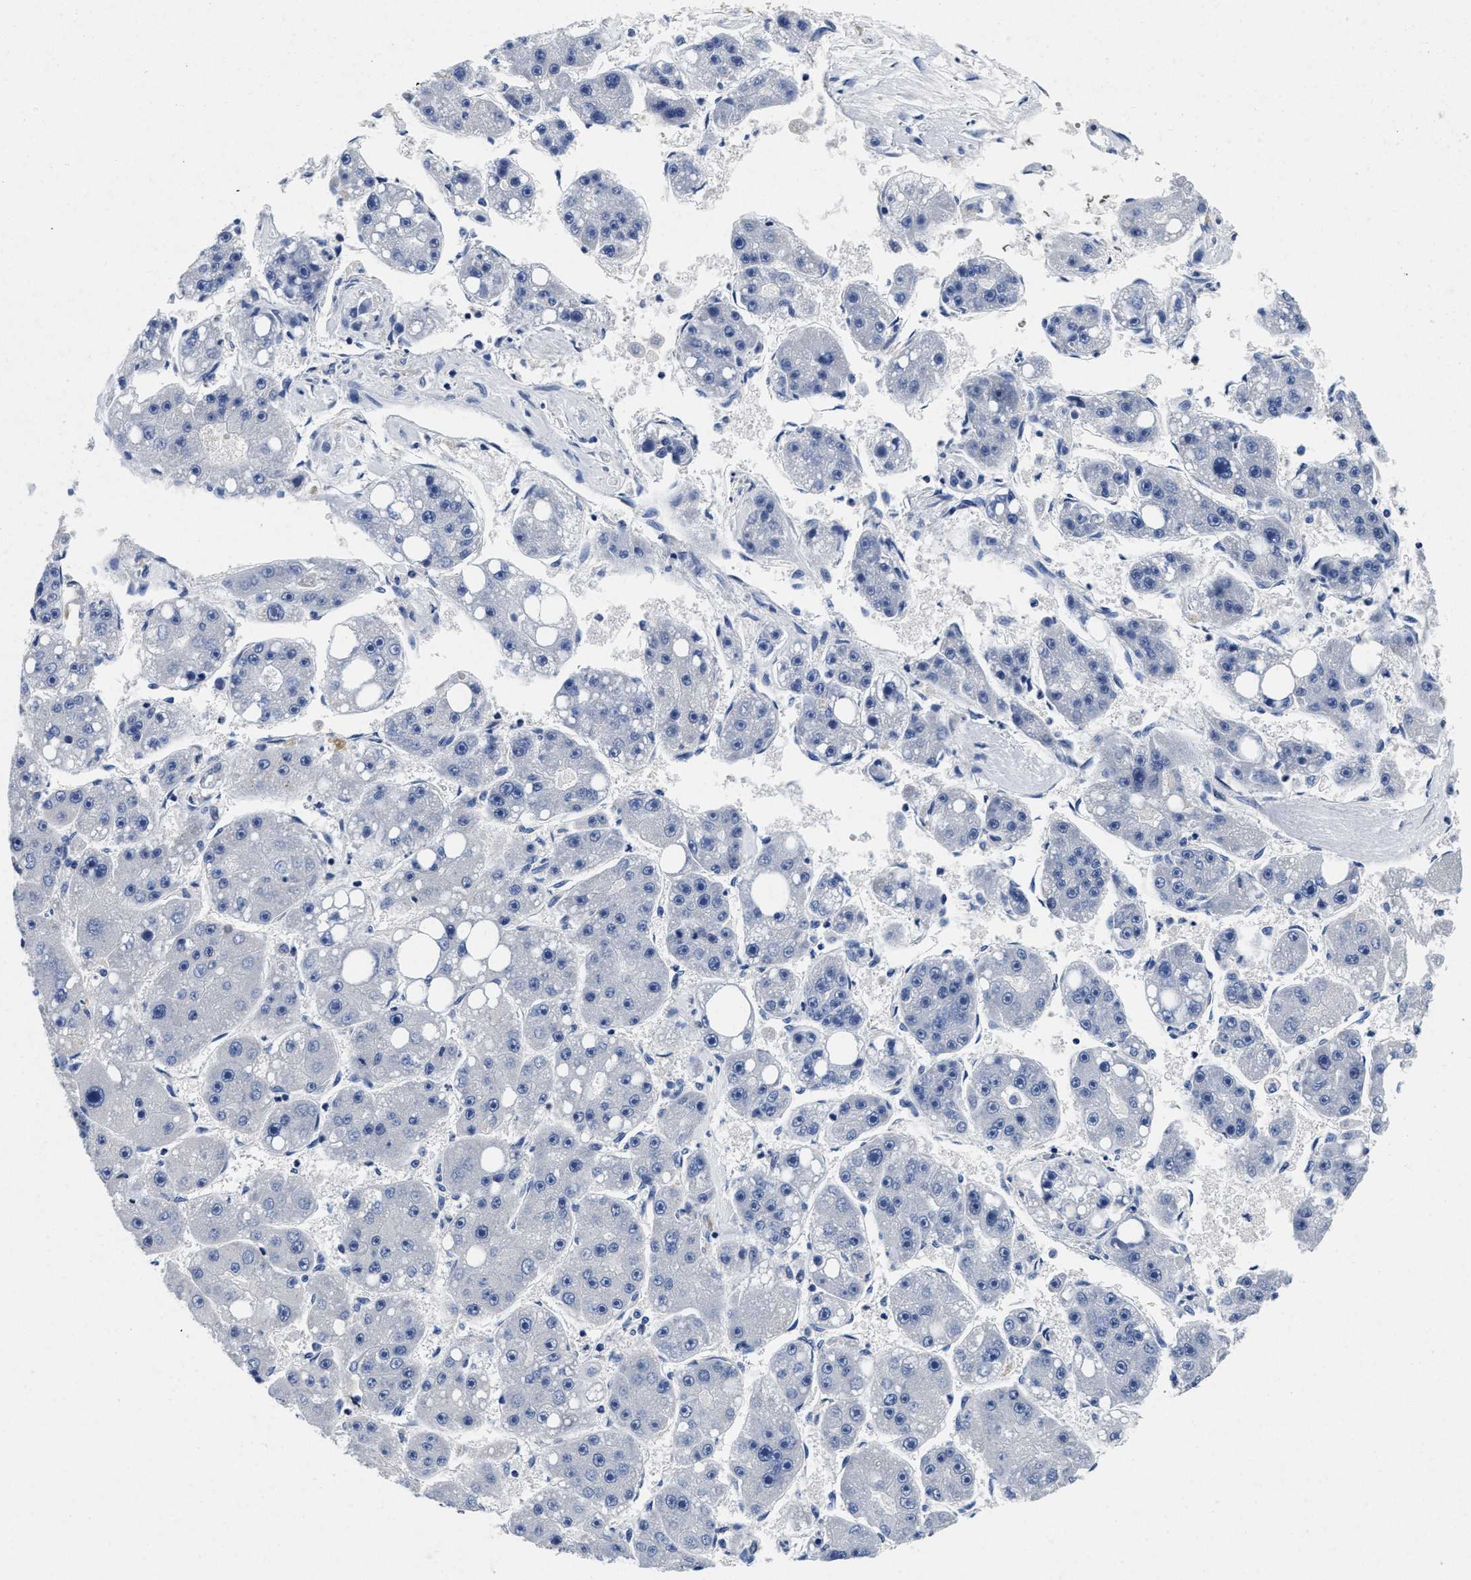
{"staining": {"intensity": "negative", "quantity": "none", "location": "none"}, "tissue": "liver cancer", "cell_type": "Tumor cells", "image_type": "cancer", "snomed": [{"axis": "morphology", "description": "Carcinoma, Hepatocellular, NOS"}, {"axis": "topography", "description": "Liver"}], "caption": "Hepatocellular carcinoma (liver) was stained to show a protein in brown. There is no significant staining in tumor cells.", "gene": "LAD1", "patient": {"sex": "female", "age": 61}}